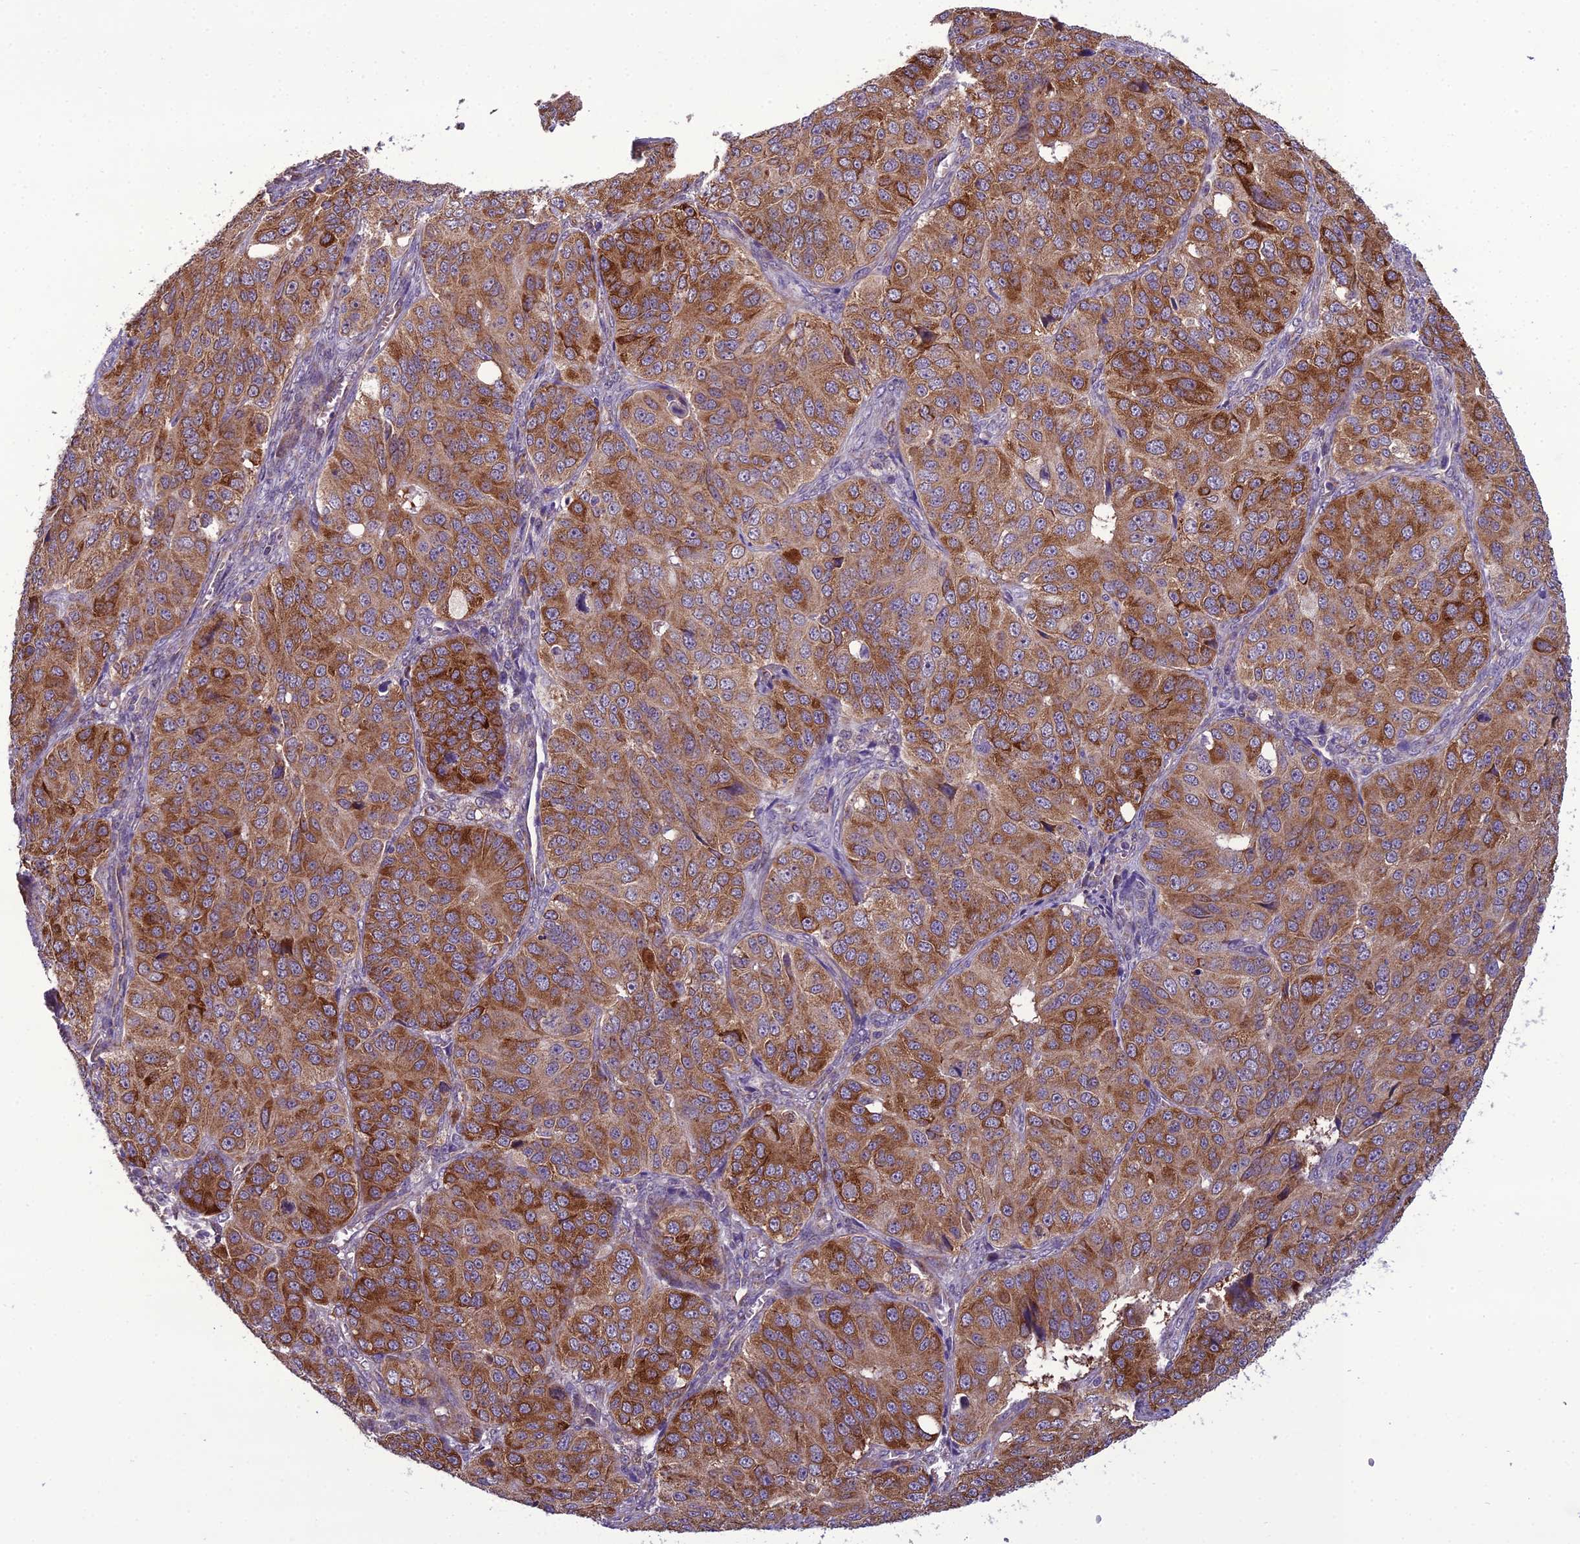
{"staining": {"intensity": "strong", "quantity": ">75%", "location": "cytoplasmic/membranous"}, "tissue": "ovarian cancer", "cell_type": "Tumor cells", "image_type": "cancer", "snomed": [{"axis": "morphology", "description": "Carcinoma, endometroid"}, {"axis": "topography", "description": "Ovary"}], "caption": "A high amount of strong cytoplasmic/membranous staining is present in about >75% of tumor cells in ovarian cancer tissue. (IHC, brightfield microscopy, high magnification).", "gene": "NODAL", "patient": {"sex": "female", "age": 51}}